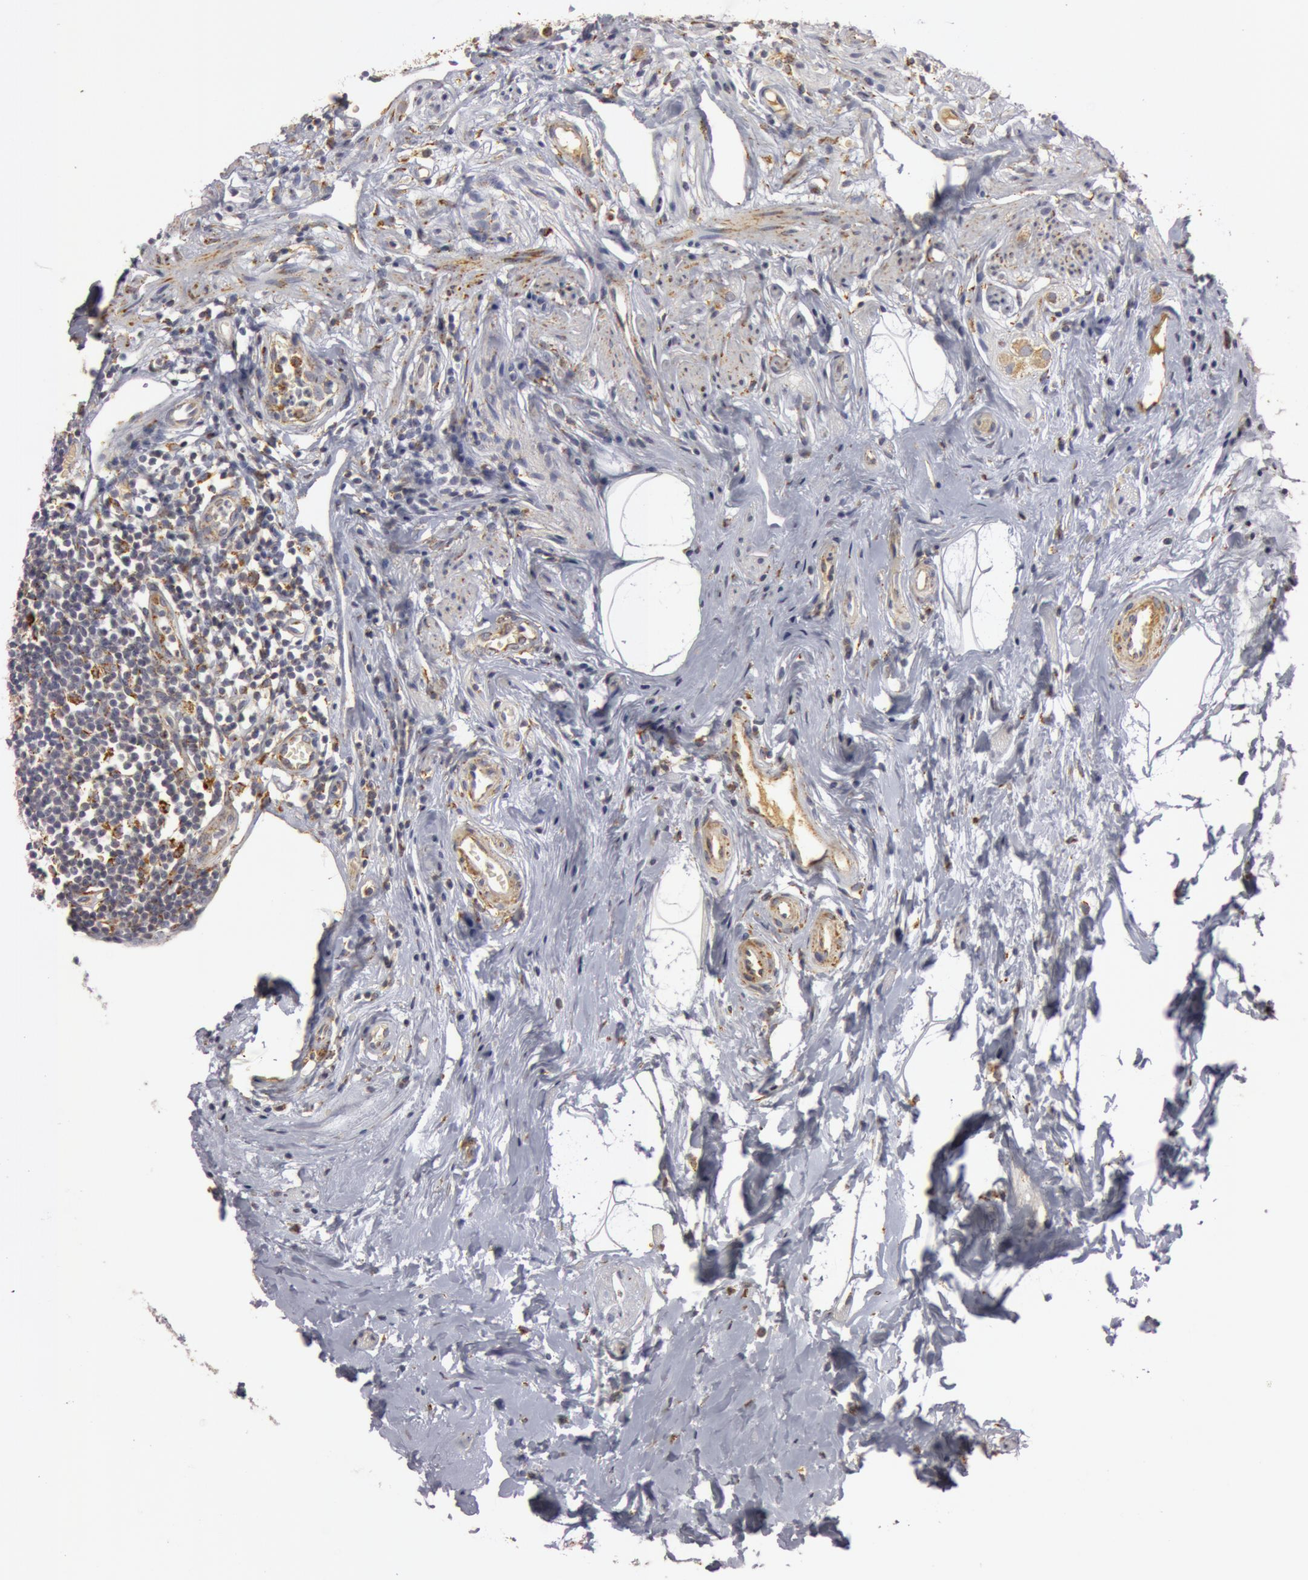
{"staining": {"intensity": "moderate", "quantity": ">75%", "location": "cytoplasmic/membranous"}, "tissue": "appendix", "cell_type": "Glandular cells", "image_type": "normal", "snomed": [{"axis": "morphology", "description": "Normal tissue, NOS"}, {"axis": "topography", "description": "Appendix"}], "caption": "Protein staining displays moderate cytoplasmic/membranous positivity in approximately >75% of glandular cells in benign appendix.", "gene": "C7", "patient": {"sex": "male", "age": 38}}